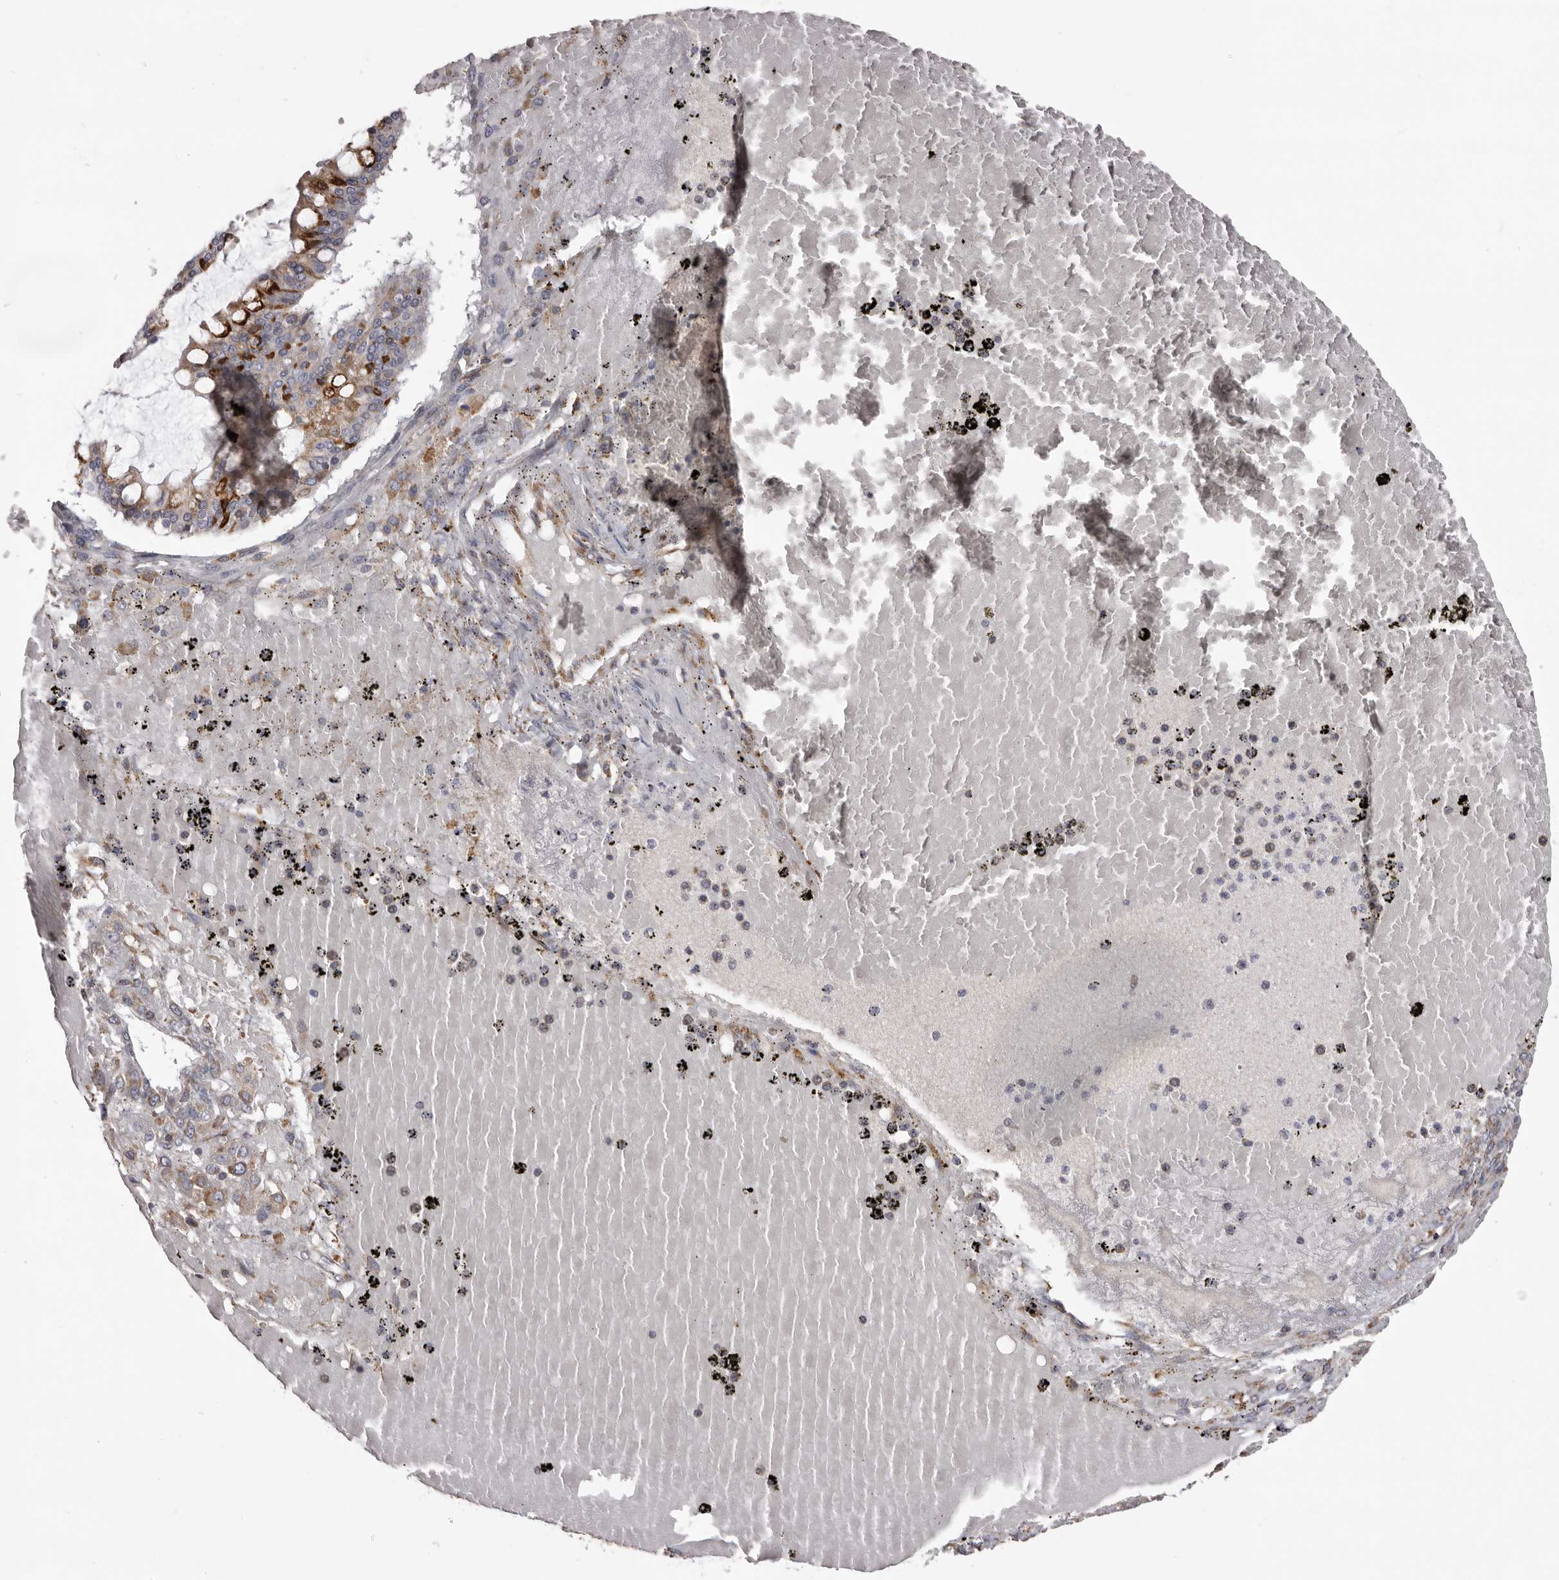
{"staining": {"intensity": "strong", "quantity": ">75%", "location": "cytoplasmic/membranous"}, "tissue": "ovarian cancer", "cell_type": "Tumor cells", "image_type": "cancer", "snomed": [{"axis": "morphology", "description": "Cystadenocarcinoma, mucinous, NOS"}, {"axis": "topography", "description": "Ovary"}], "caption": "Immunohistochemical staining of mucinous cystadenocarcinoma (ovarian) demonstrates high levels of strong cytoplasmic/membranous expression in about >75% of tumor cells.", "gene": "PIGX", "patient": {"sex": "female", "age": 73}}